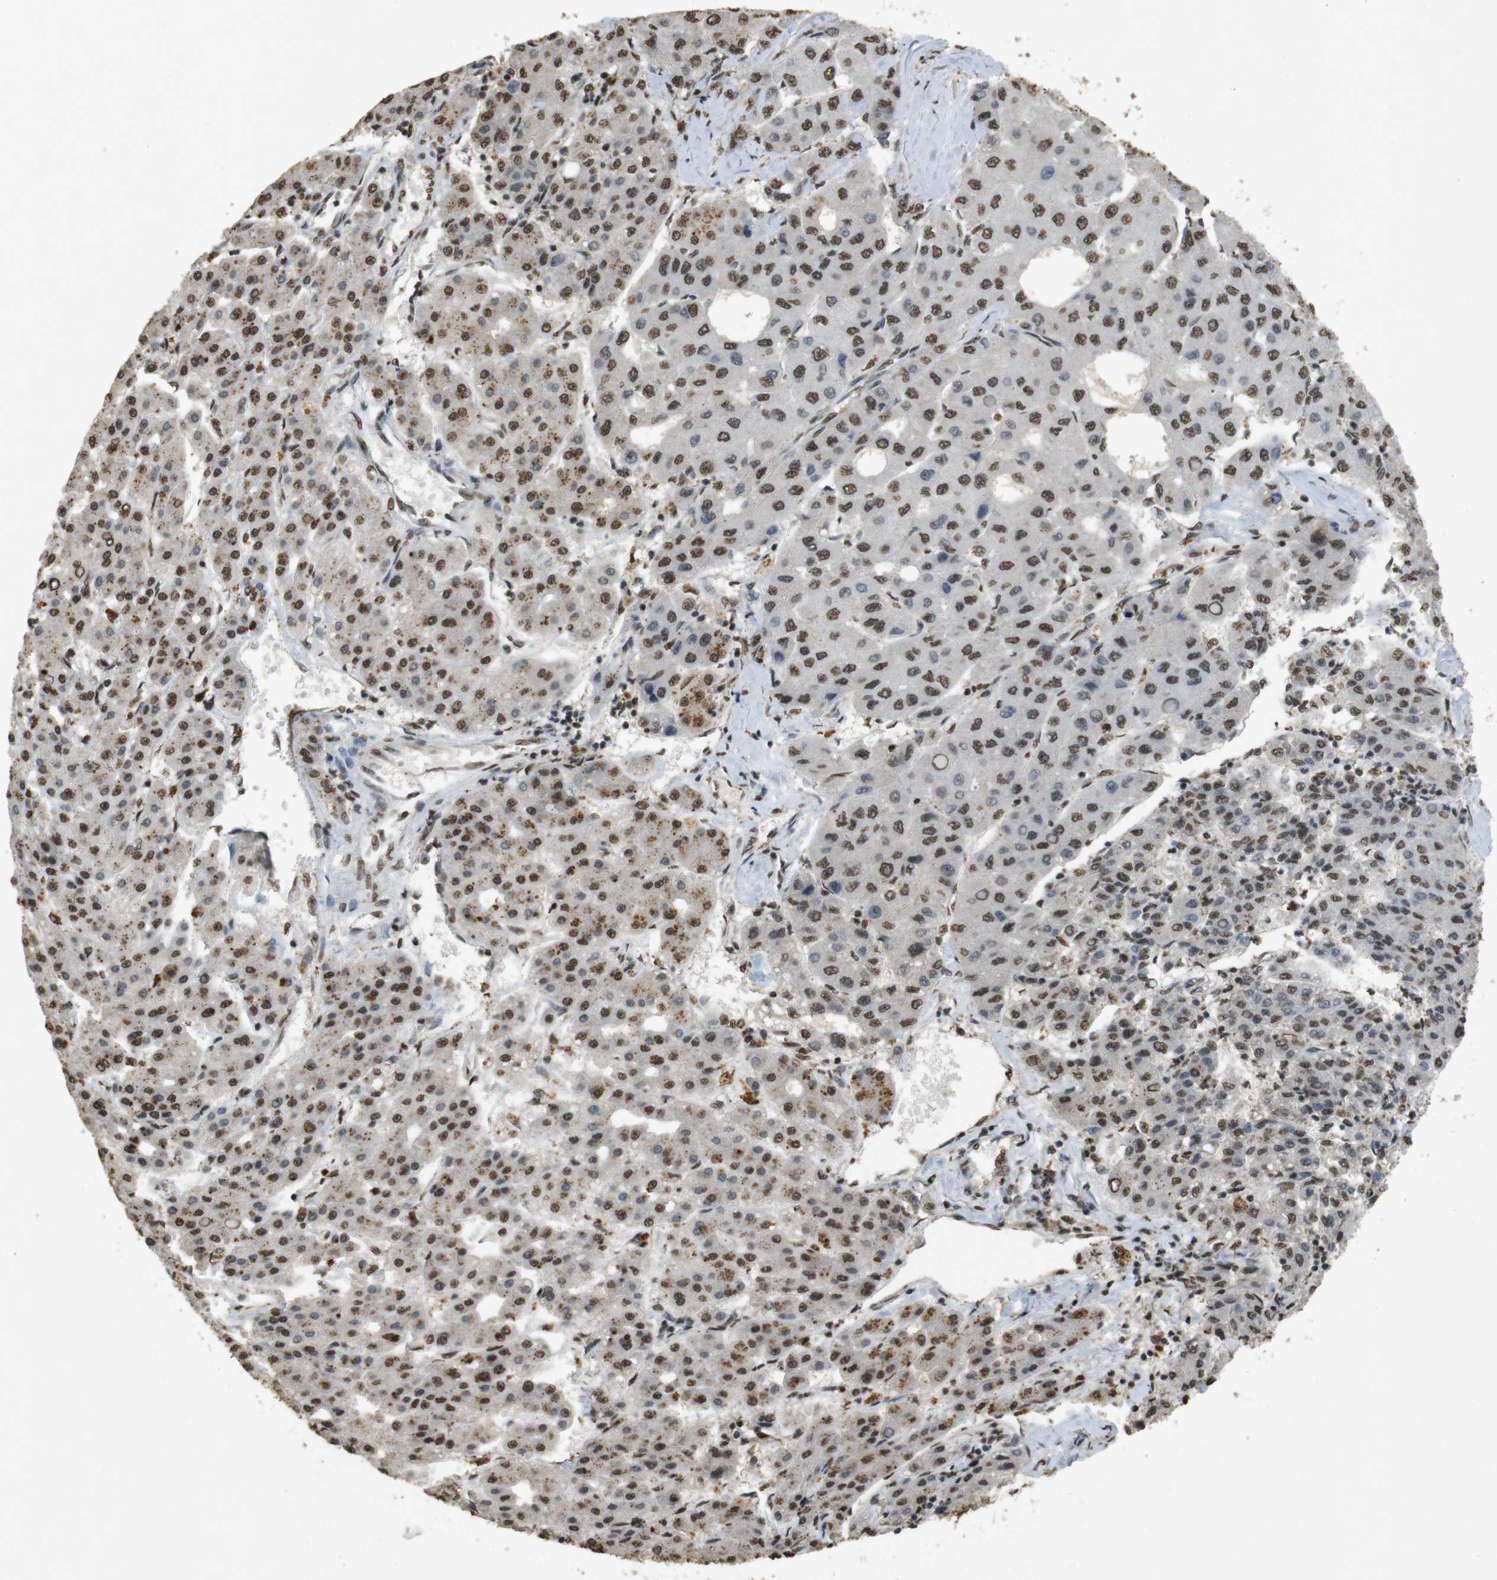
{"staining": {"intensity": "strong", "quantity": ">75%", "location": "nuclear"}, "tissue": "liver cancer", "cell_type": "Tumor cells", "image_type": "cancer", "snomed": [{"axis": "morphology", "description": "Carcinoma, Hepatocellular, NOS"}, {"axis": "topography", "description": "Liver"}], "caption": "Human liver cancer stained for a protein (brown) demonstrates strong nuclear positive positivity in approximately >75% of tumor cells.", "gene": "GATA4", "patient": {"sex": "male", "age": 65}}